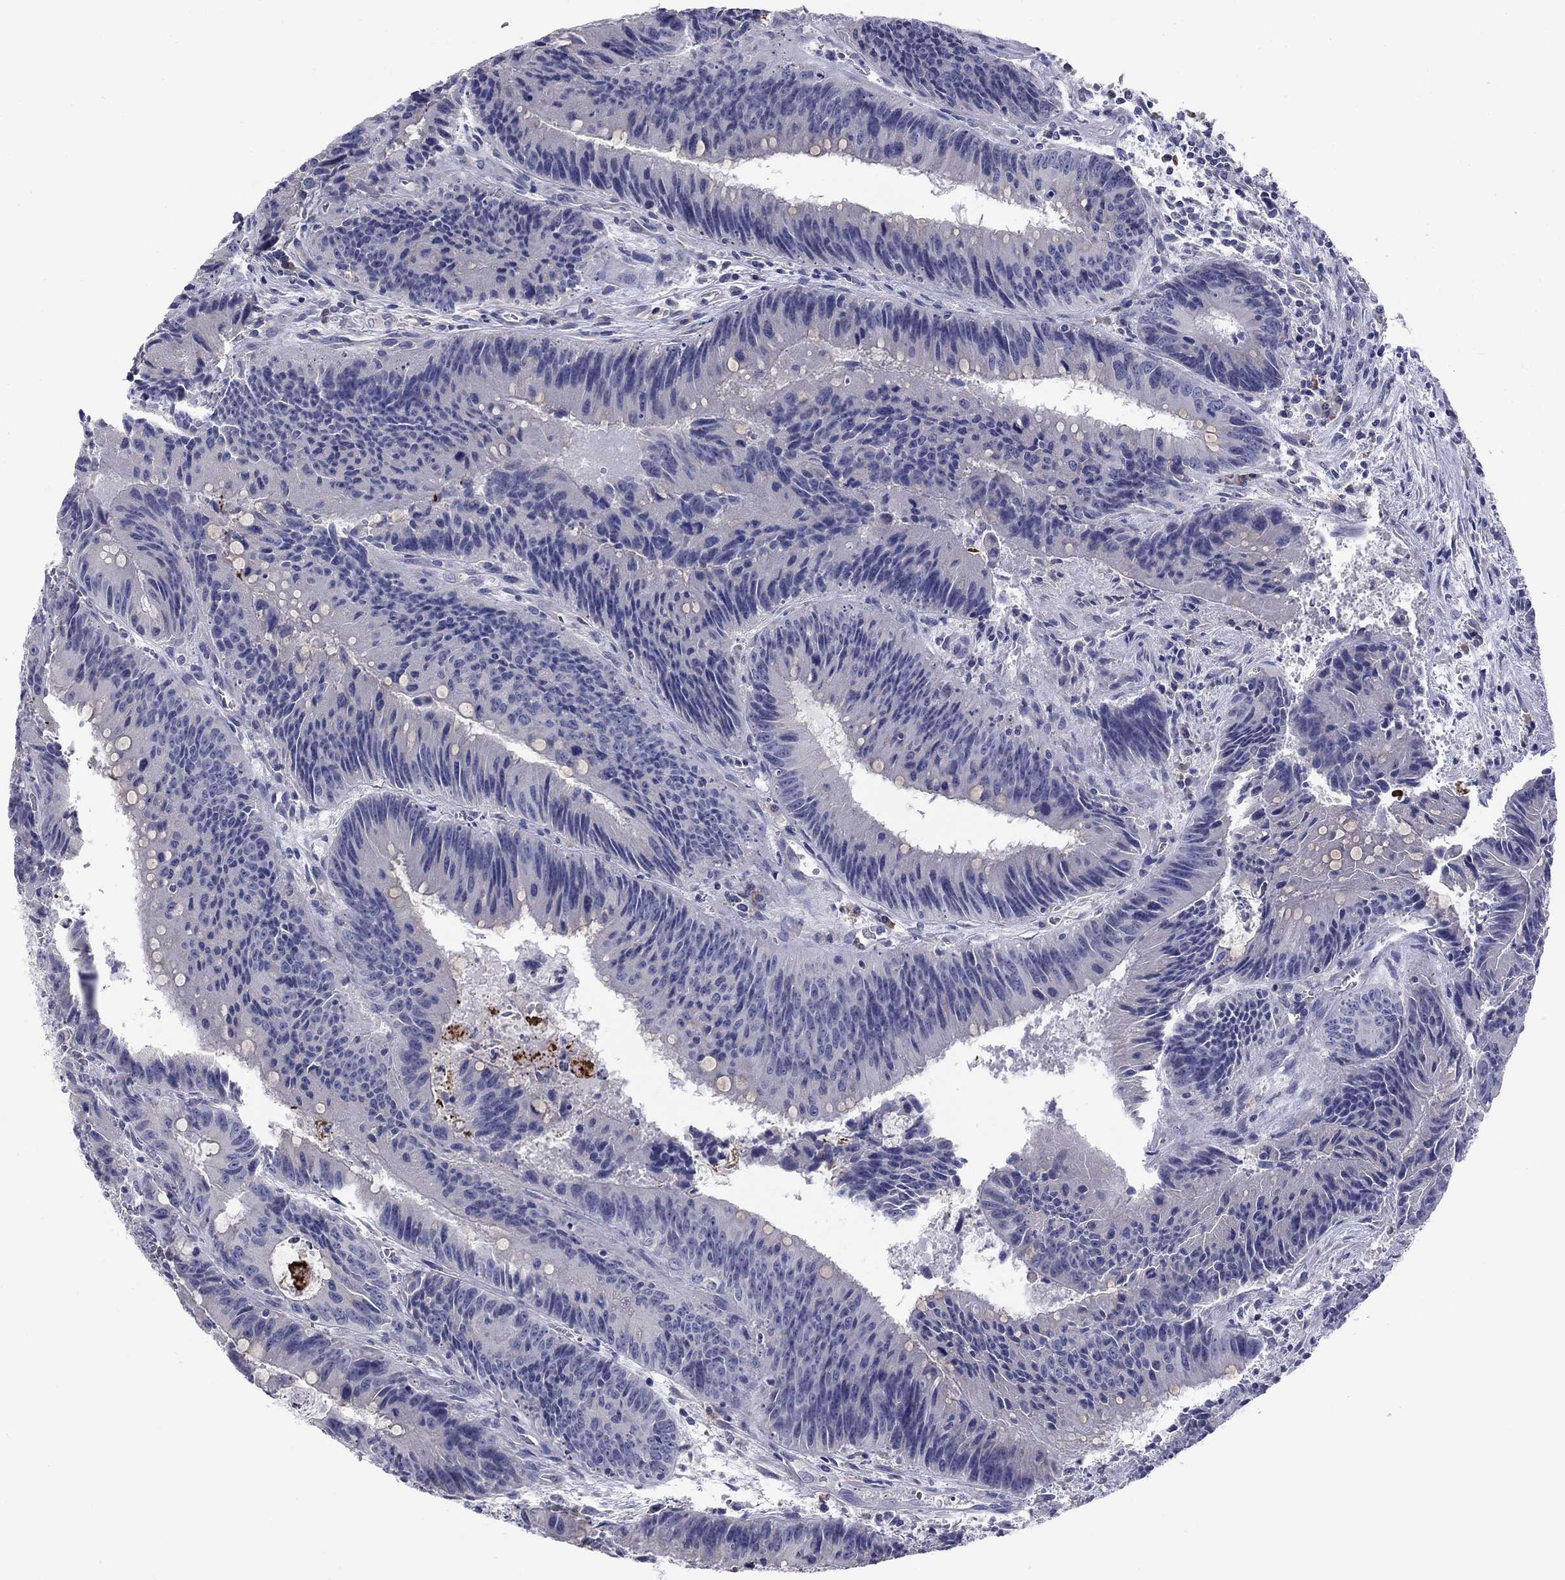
{"staining": {"intensity": "negative", "quantity": "none", "location": "none"}, "tissue": "colorectal cancer", "cell_type": "Tumor cells", "image_type": "cancer", "snomed": [{"axis": "morphology", "description": "Adenocarcinoma, NOS"}, {"axis": "topography", "description": "Rectum"}], "caption": "IHC image of colorectal cancer stained for a protein (brown), which displays no expression in tumor cells.", "gene": "GRK7", "patient": {"sex": "female", "age": 72}}